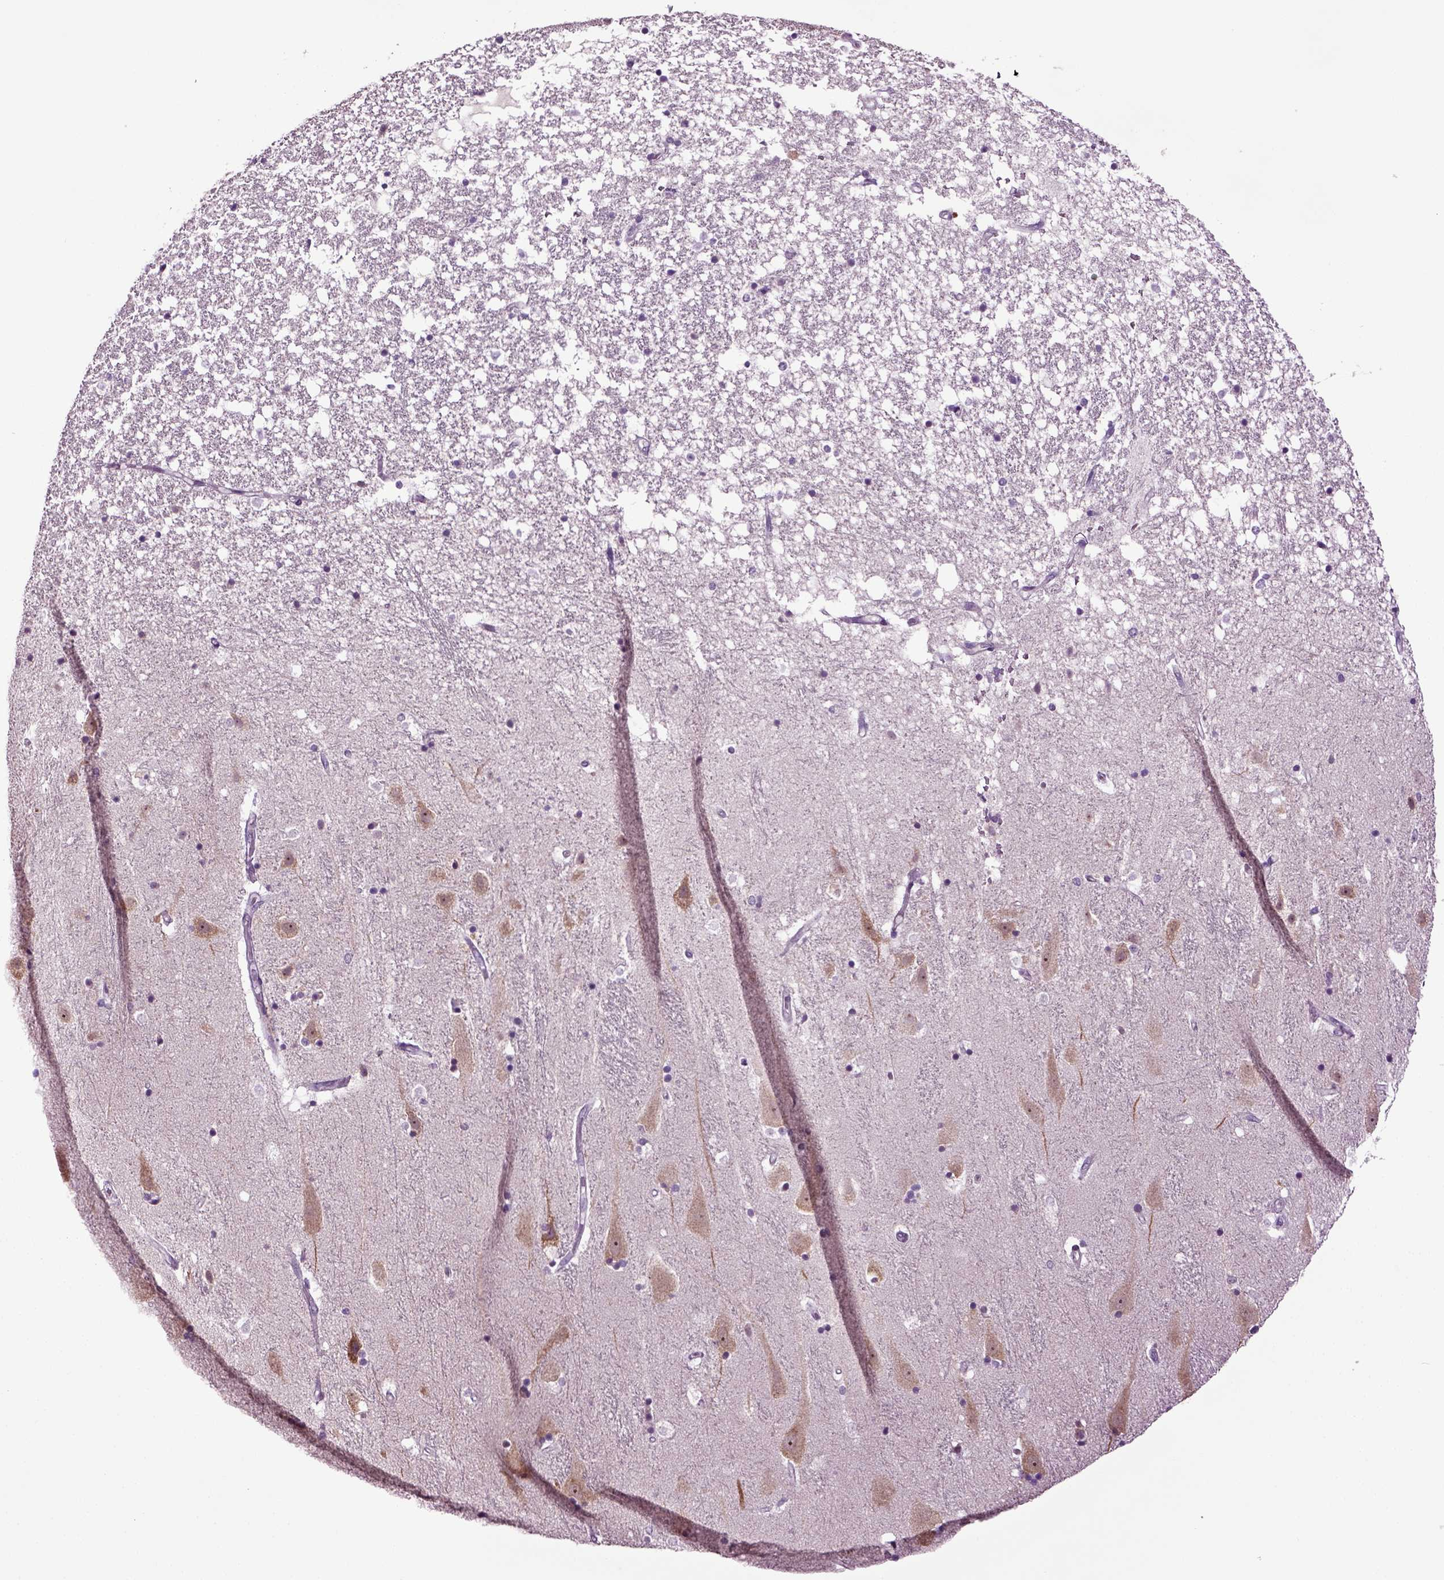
{"staining": {"intensity": "negative", "quantity": "none", "location": "none"}, "tissue": "hippocampus", "cell_type": "Glial cells", "image_type": "normal", "snomed": [{"axis": "morphology", "description": "Normal tissue, NOS"}, {"axis": "topography", "description": "Hippocampus"}], "caption": "IHC histopathology image of unremarkable hippocampus: human hippocampus stained with DAB reveals no significant protein staining in glial cells.", "gene": "PLCH2", "patient": {"sex": "male", "age": 49}}